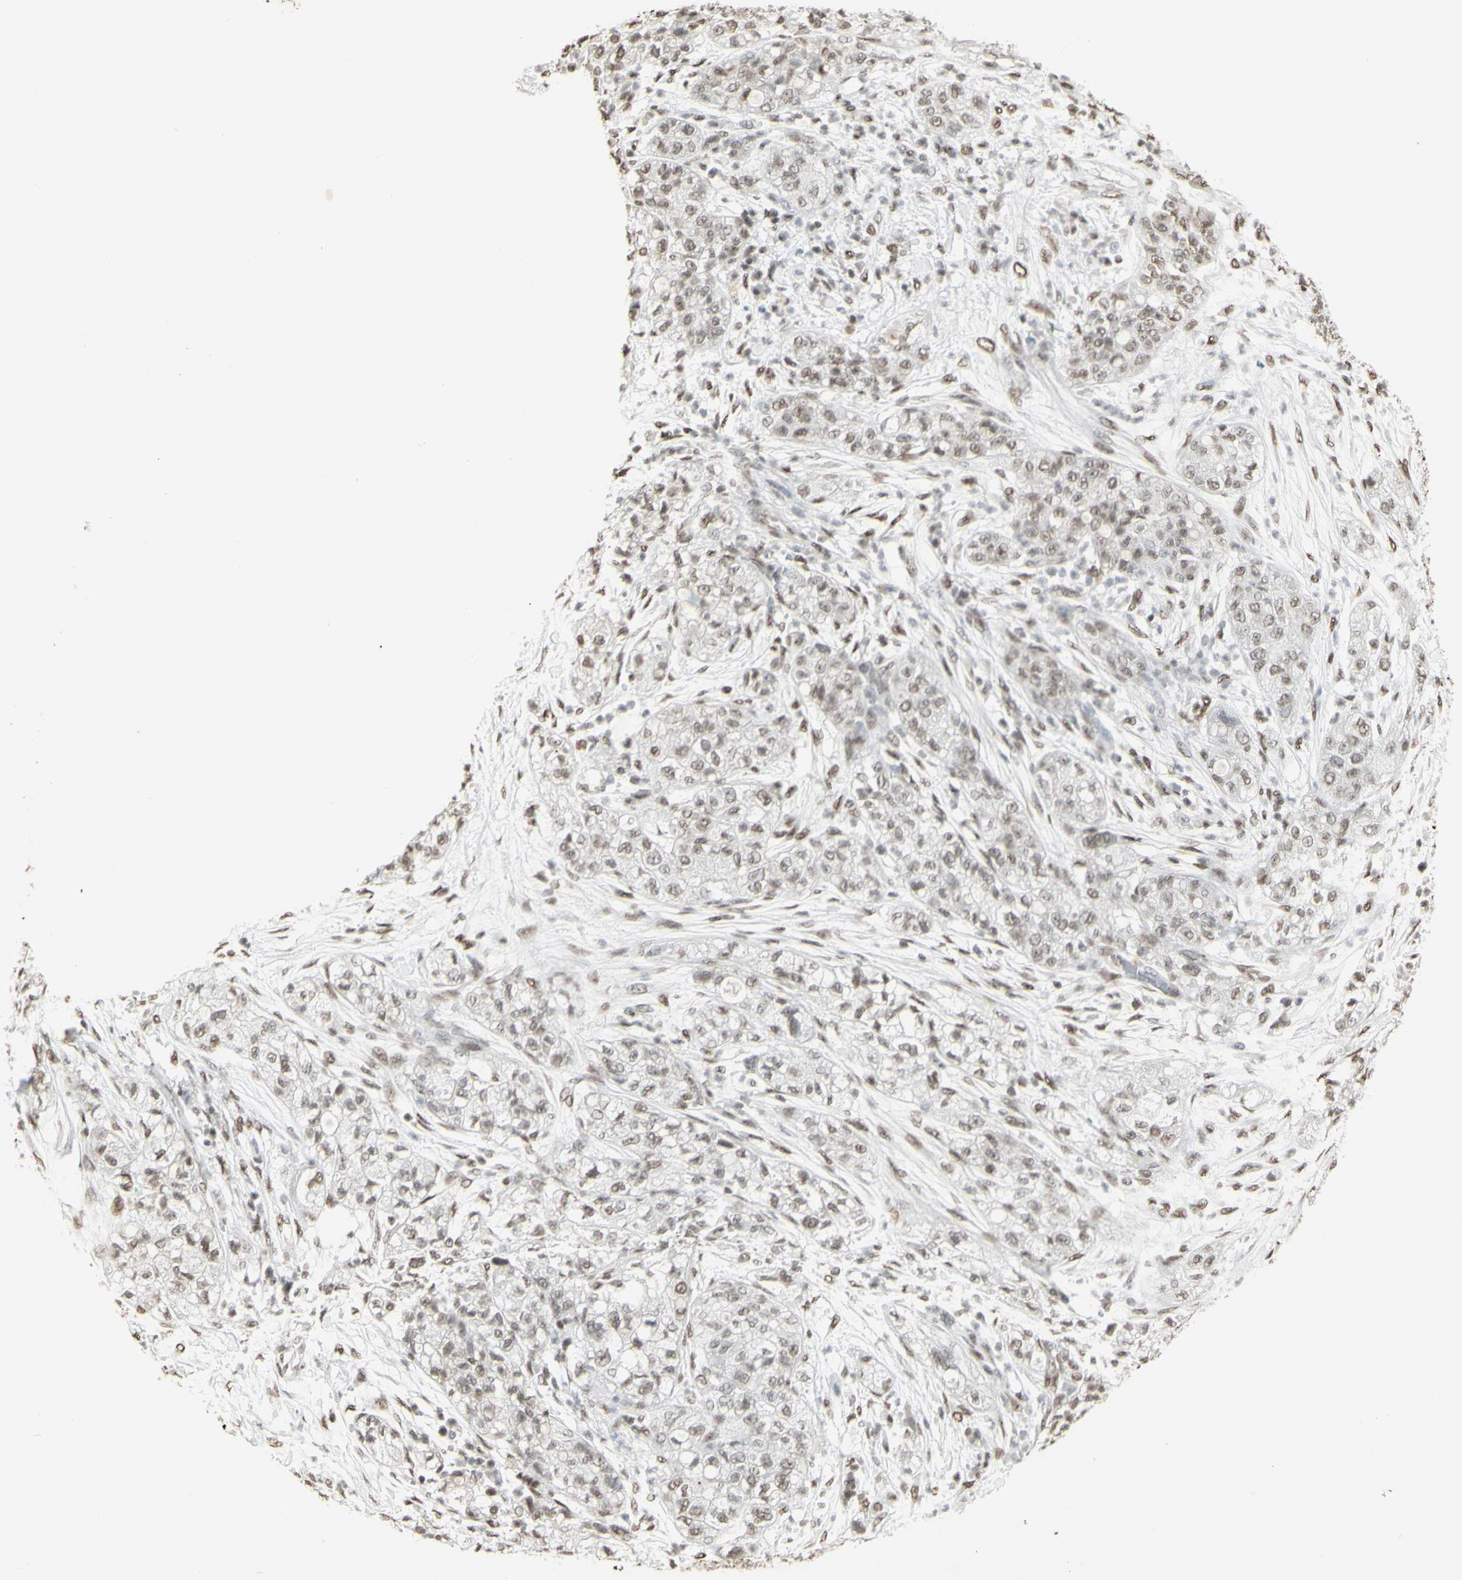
{"staining": {"intensity": "weak", "quantity": ">75%", "location": "nuclear"}, "tissue": "pancreatic cancer", "cell_type": "Tumor cells", "image_type": "cancer", "snomed": [{"axis": "morphology", "description": "Adenocarcinoma, NOS"}, {"axis": "topography", "description": "Pancreas"}], "caption": "Immunohistochemical staining of human pancreatic adenocarcinoma exhibits low levels of weak nuclear protein positivity in about >75% of tumor cells.", "gene": "TRIM28", "patient": {"sex": "female", "age": 78}}